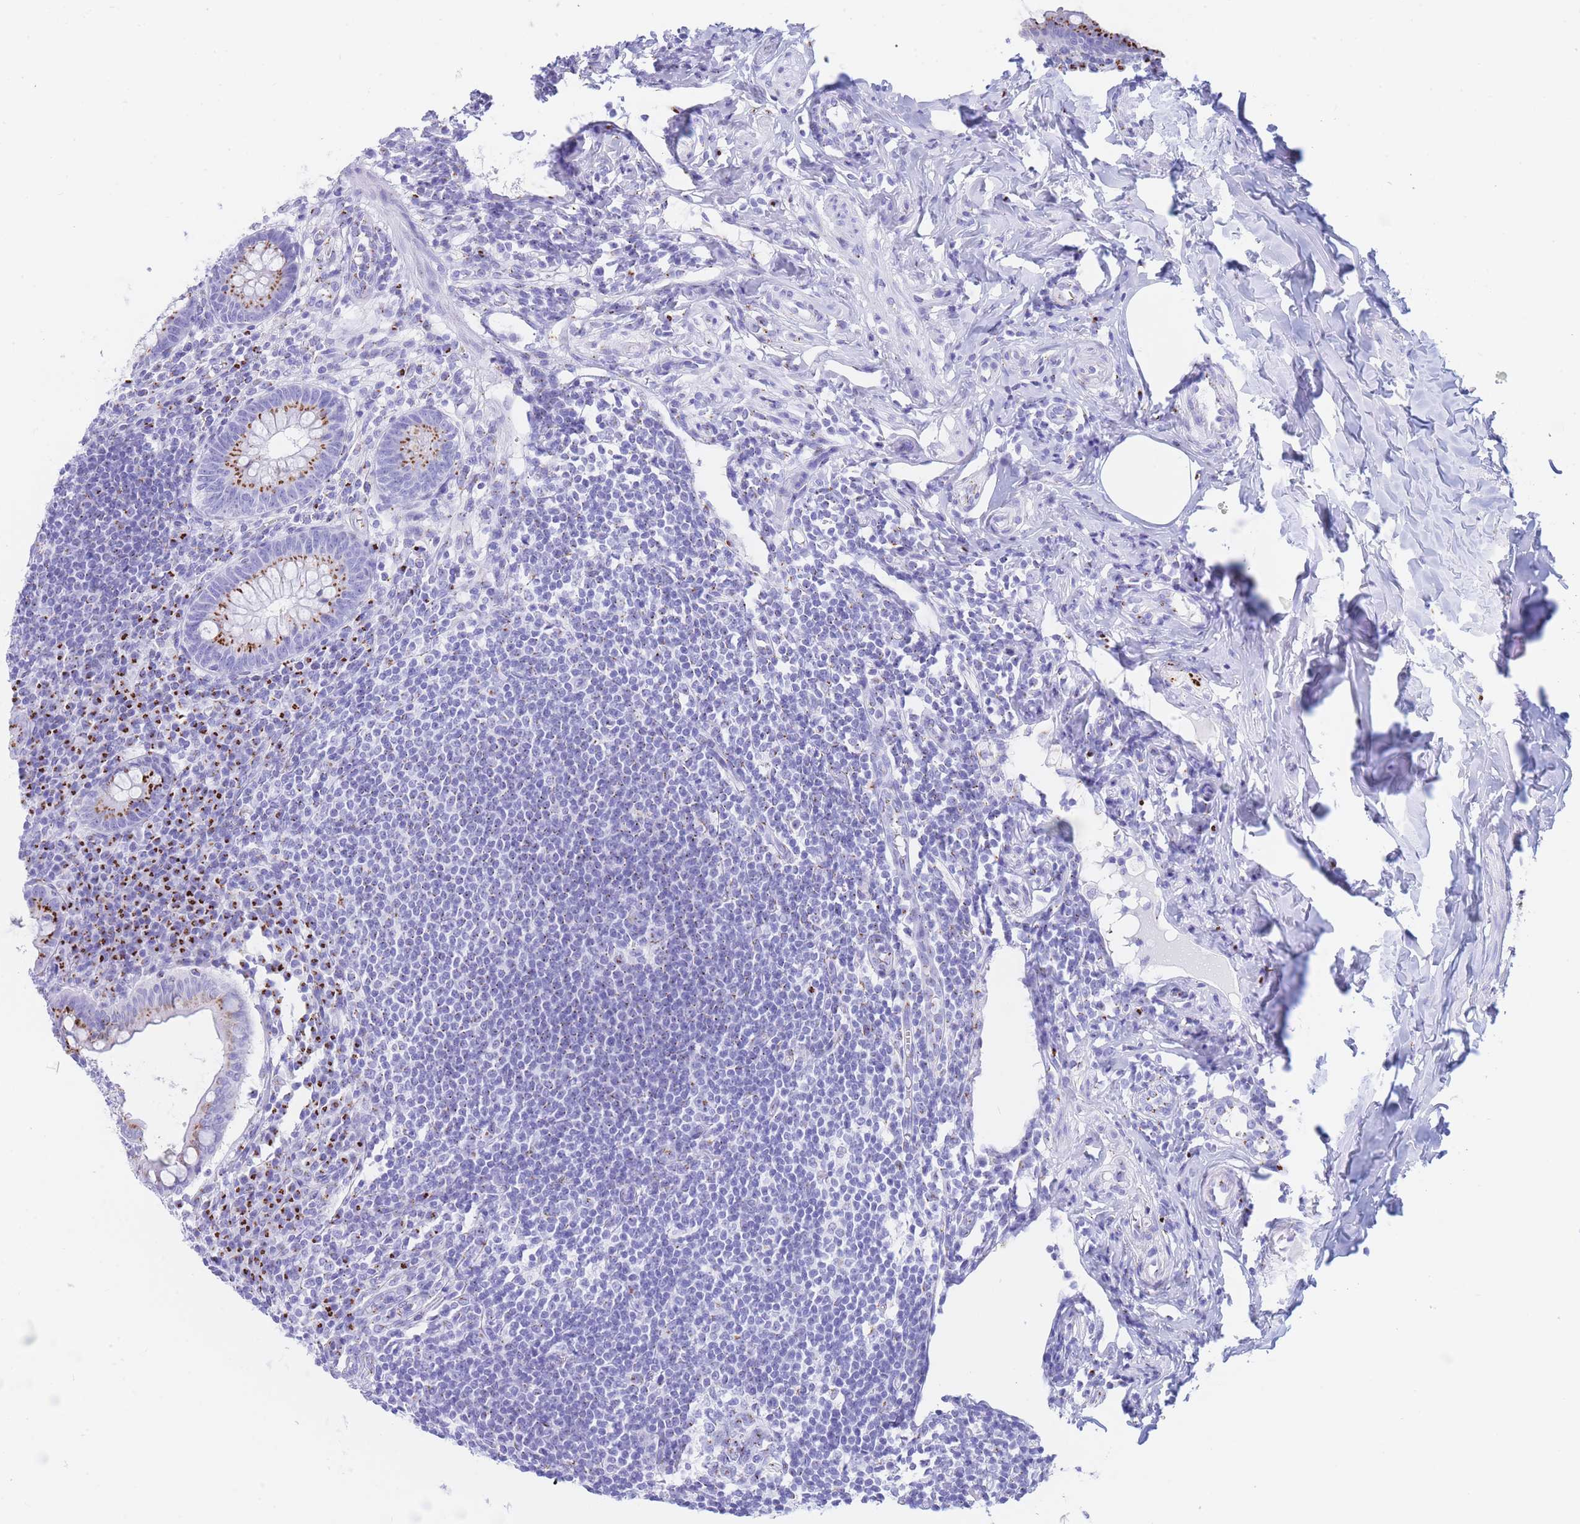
{"staining": {"intensity": "moderate", "quantity": "25%-75%", "location": "cytoplasmic/membranous"}, "tissue": "appendix", "cell_type": "Glandular cells", "image_type": "normal", "snomed": [{"axis": "morphology", "description": "Normal tissue, NOS"}, {"axis": "topography", "description": "Appendix"}], "caption": "Brown immunohistochemical staining in benign human appendix displays moderate cytoplasmic/membranous staining in about 25%-75% of glandular cells. Nuclei are stained in blue.", "gene": "FAM3C", "patient": {"sex": "female", "age": 33}}